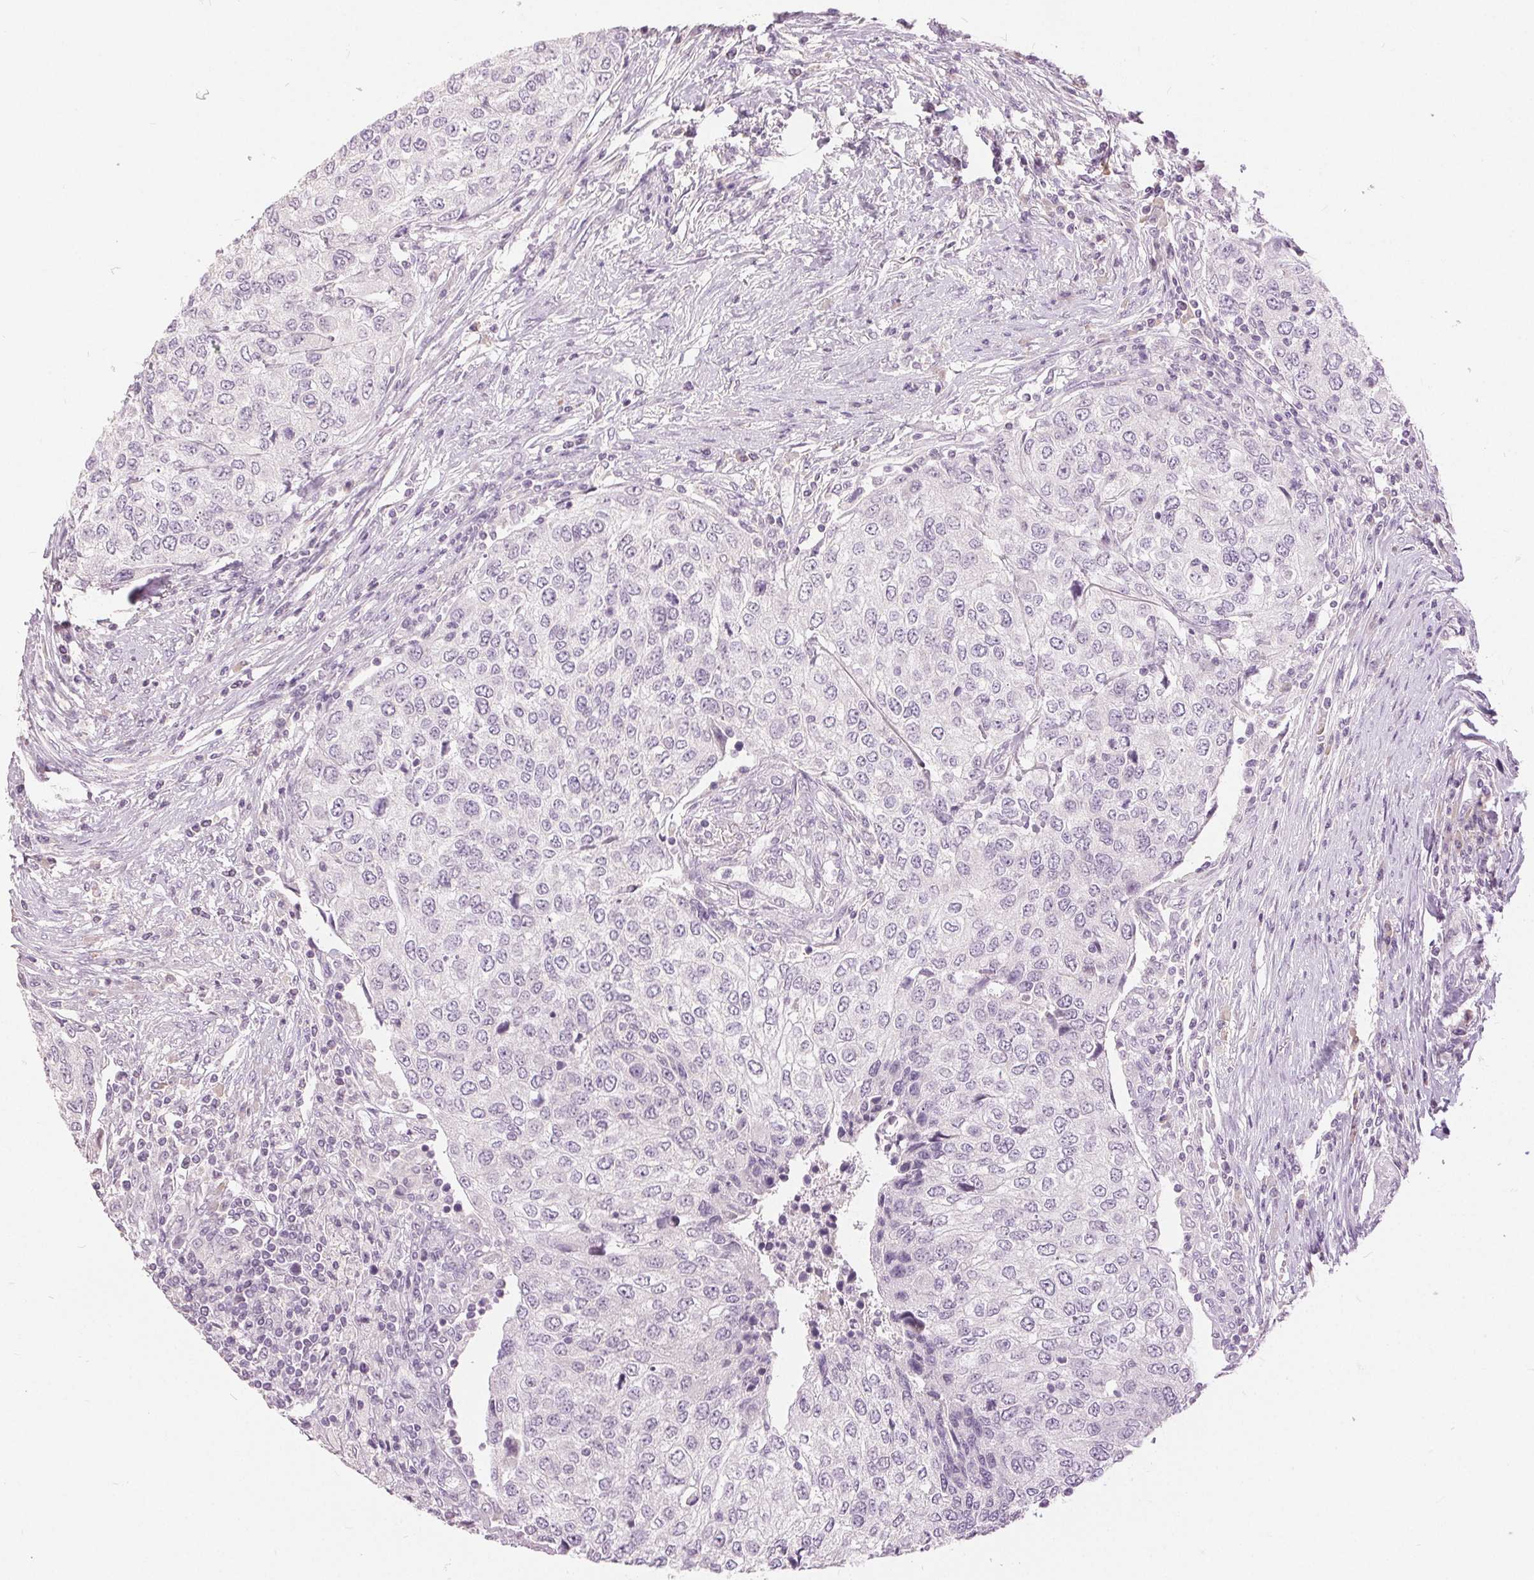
{"staining": {"intensity": "negative", "quantity": "none", "location": "none"}, "tissue": "urothelial cancer", "cell_type": "Tumor cells", "image_type": "cancer", "snomed": [{"axis": "morphology", "description": "Urothelial carcinoma, High grade"}, {"axis": "topography", "description": "Urinary bladder"}], "caption": "Urothelial cancer stained for a protein using immunohistochemistry (IHC) exhibits no positivity tumor cells.", "gene": "DSG3", "patient": {"sex": "female", "age": 78}}